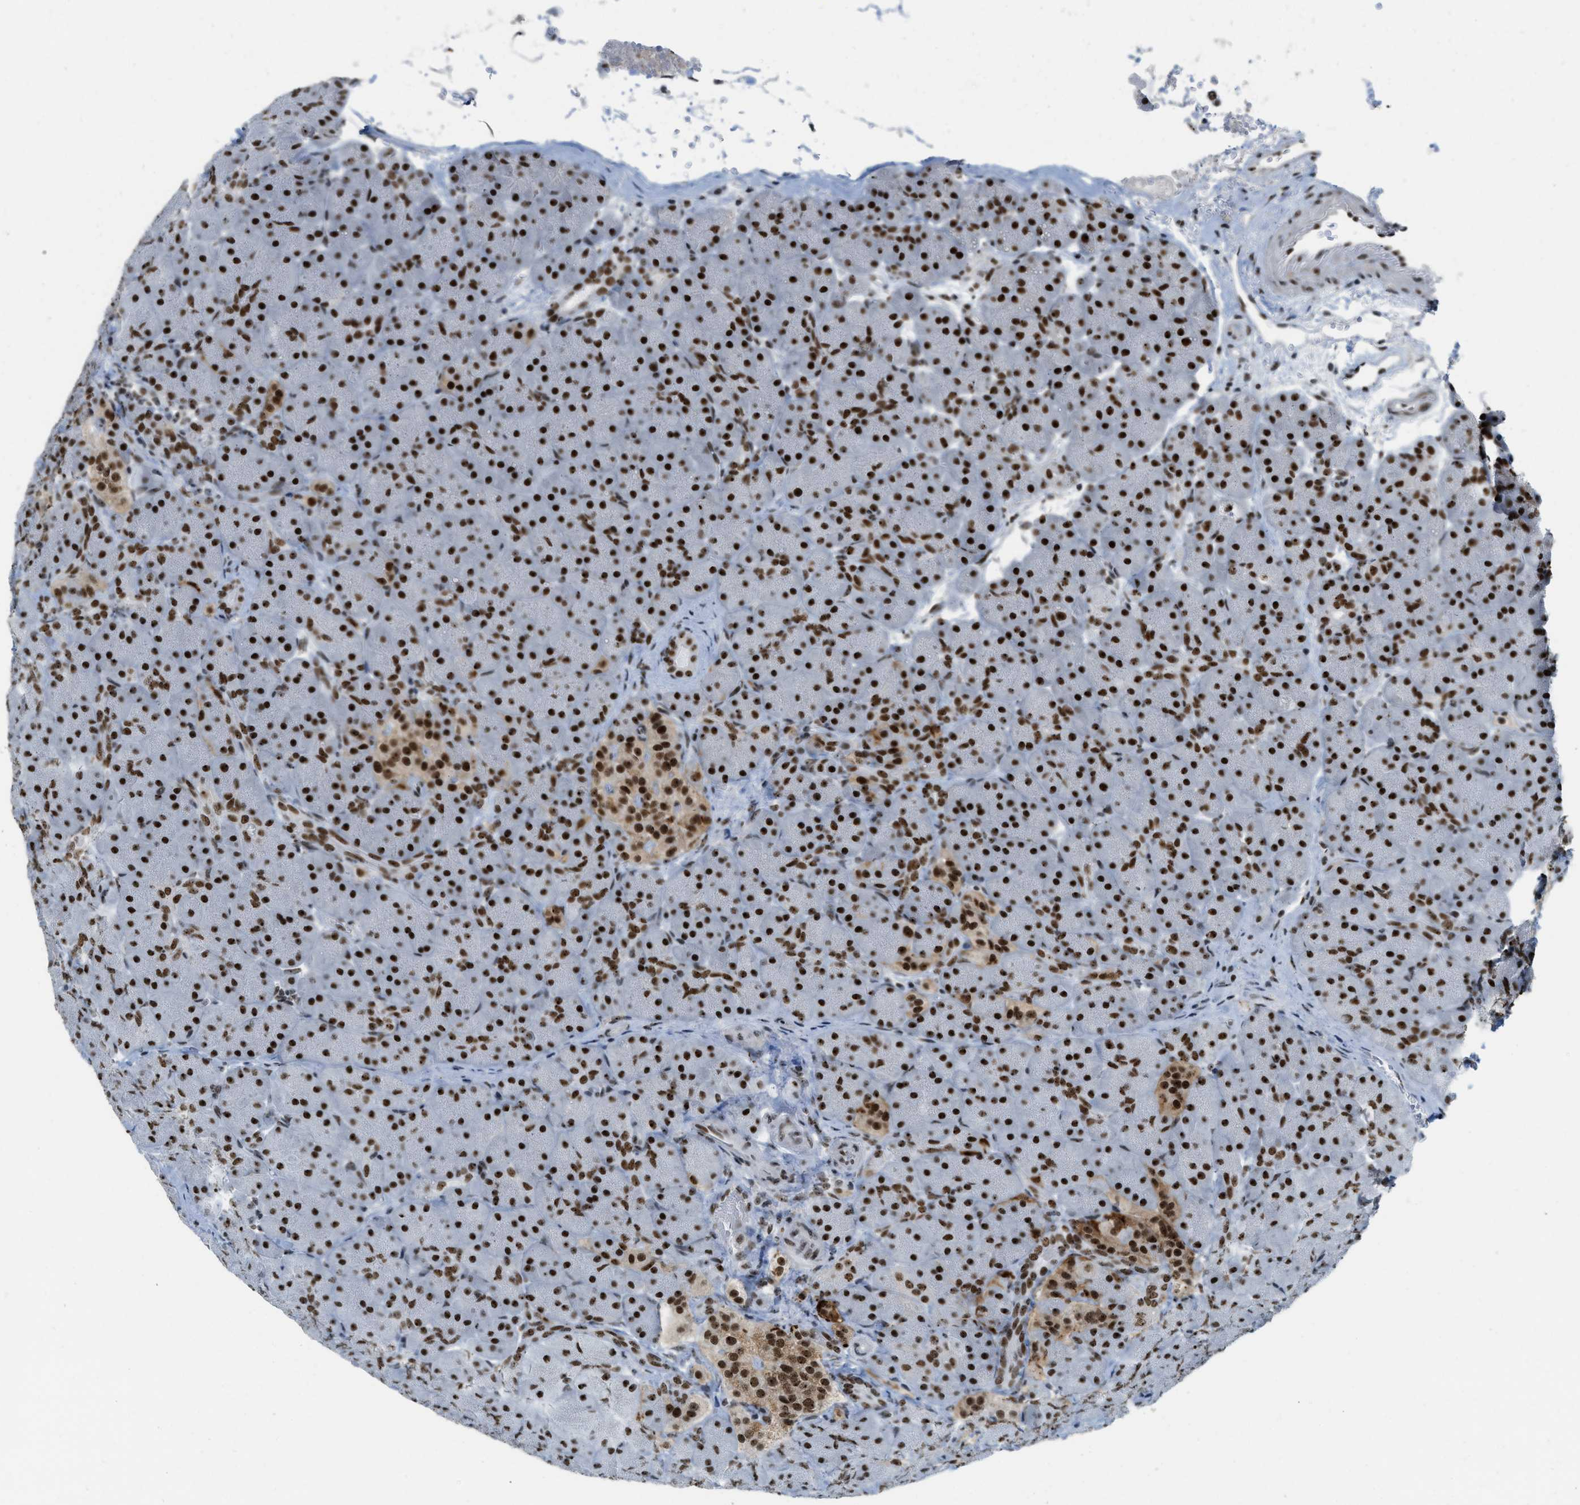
{"staining": {"intensity": "strong", "quantity": ">75%", "location": "nuclear"}, "tissue": "pancreas", "cell_type": "Exocrine glandular cells", "image_type": "normal", "snomed": [{"axis": "morphology", "description": "Normal tissue, NOS"}, {"axis": "topography", "description": "Pancreas"}], "caption": "An image showing strong nuclear positivity in about >75% of exocrine glandular cells in normal pancreas, as visualized by brown immunohistochemical staining.", "gene": "URB1", "patient": {"sex": "male", "age": 66}}